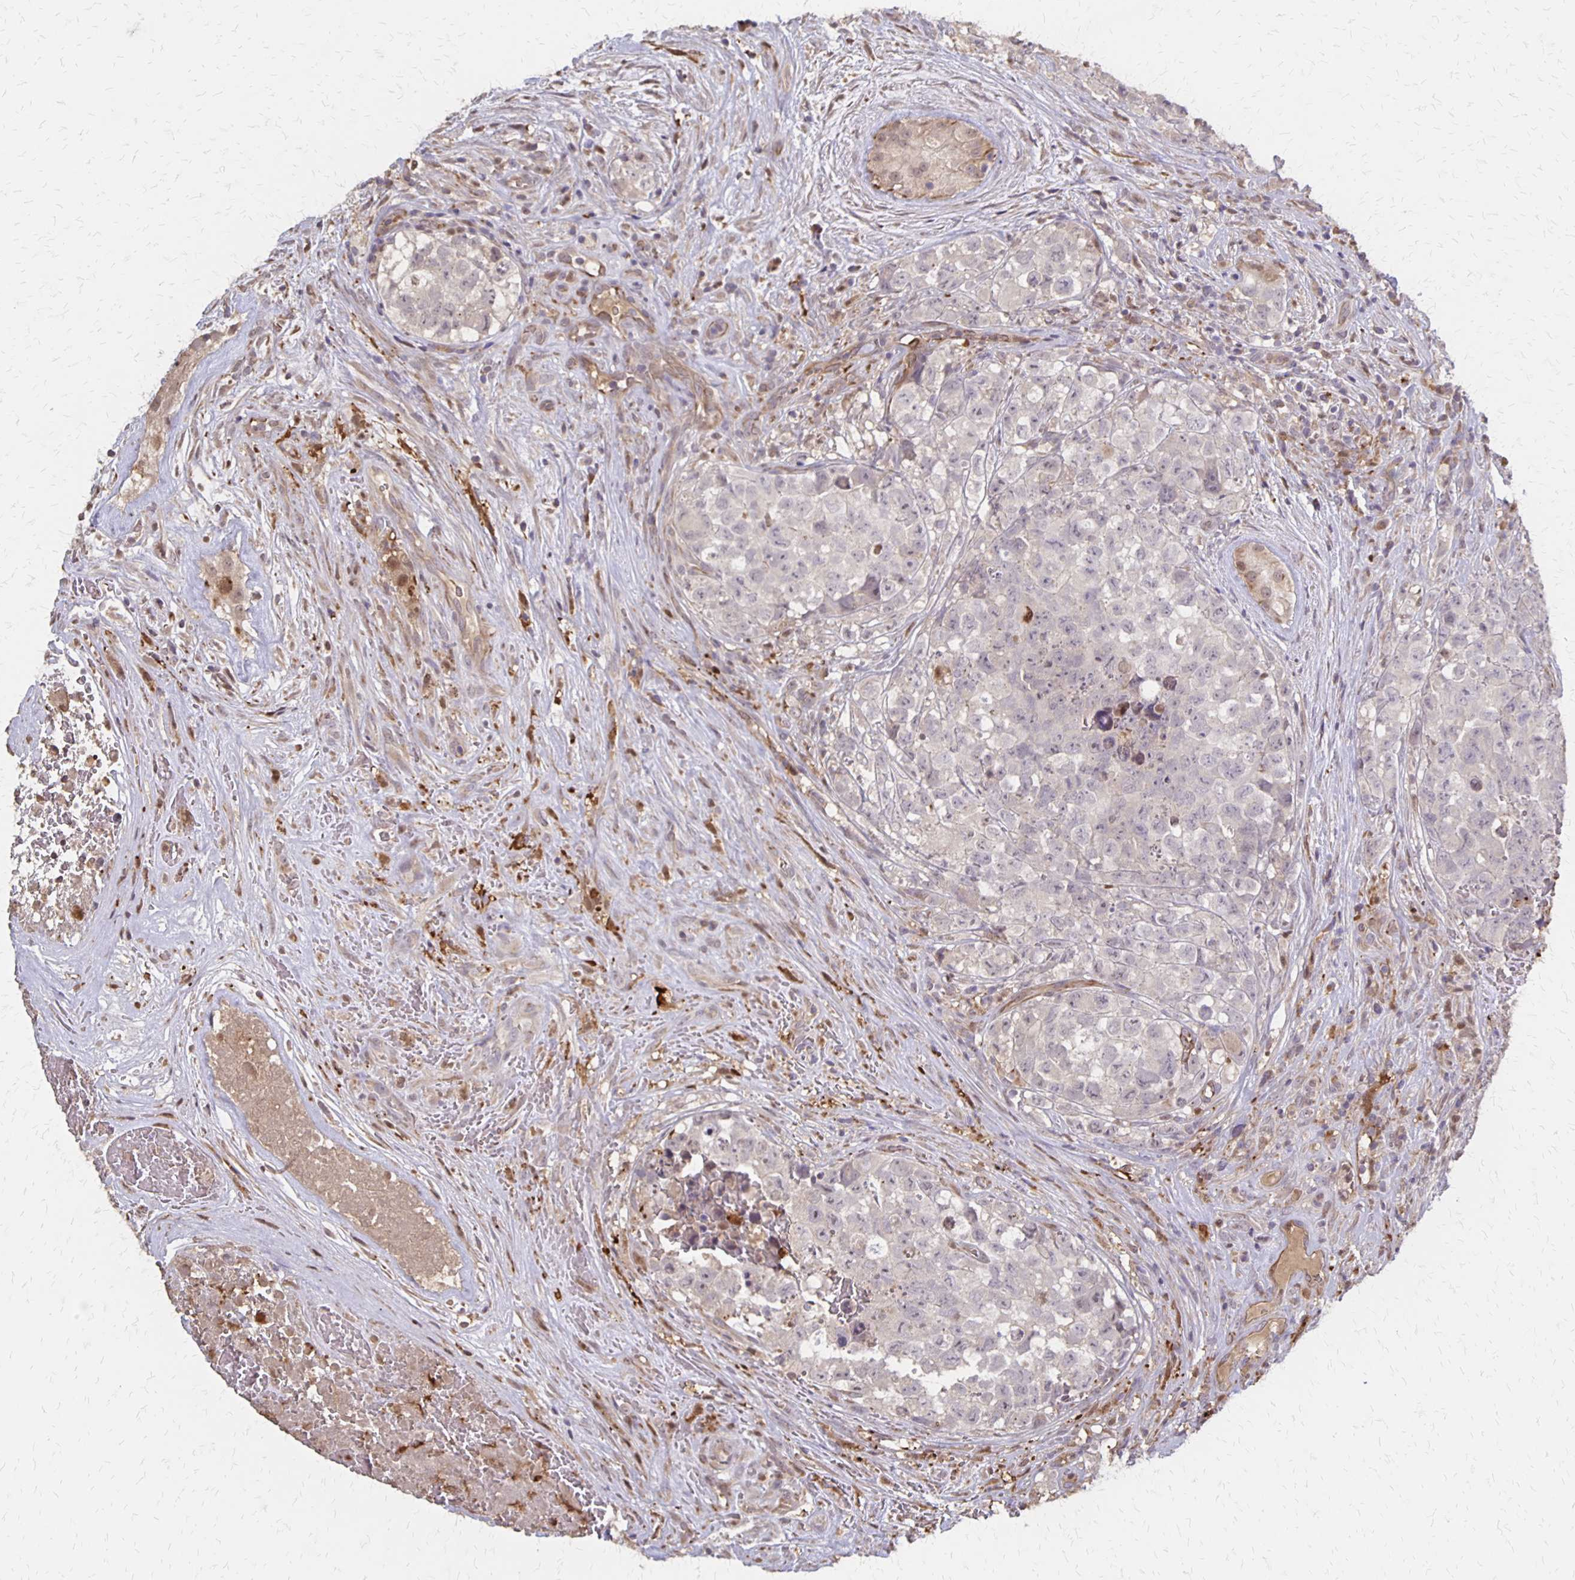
{"staining": {"intensity": "negative", "quantity": "none", "location": "none"}, "tissue": "testis cancer", "cell_type": "Tumor cells", "image_type": "cancer", "snomed": [{"axis": "morphology", "description": "Carcinoma, Embryonal, NOS"}, {"axis": "topography", "description": "Testis"}], "caption": "Testis cancer was stained to show a protein in brown. There is no significant positivity in tumor cells.", "gene": "NOG", "patient": {"sex": "male", "age": 18}}